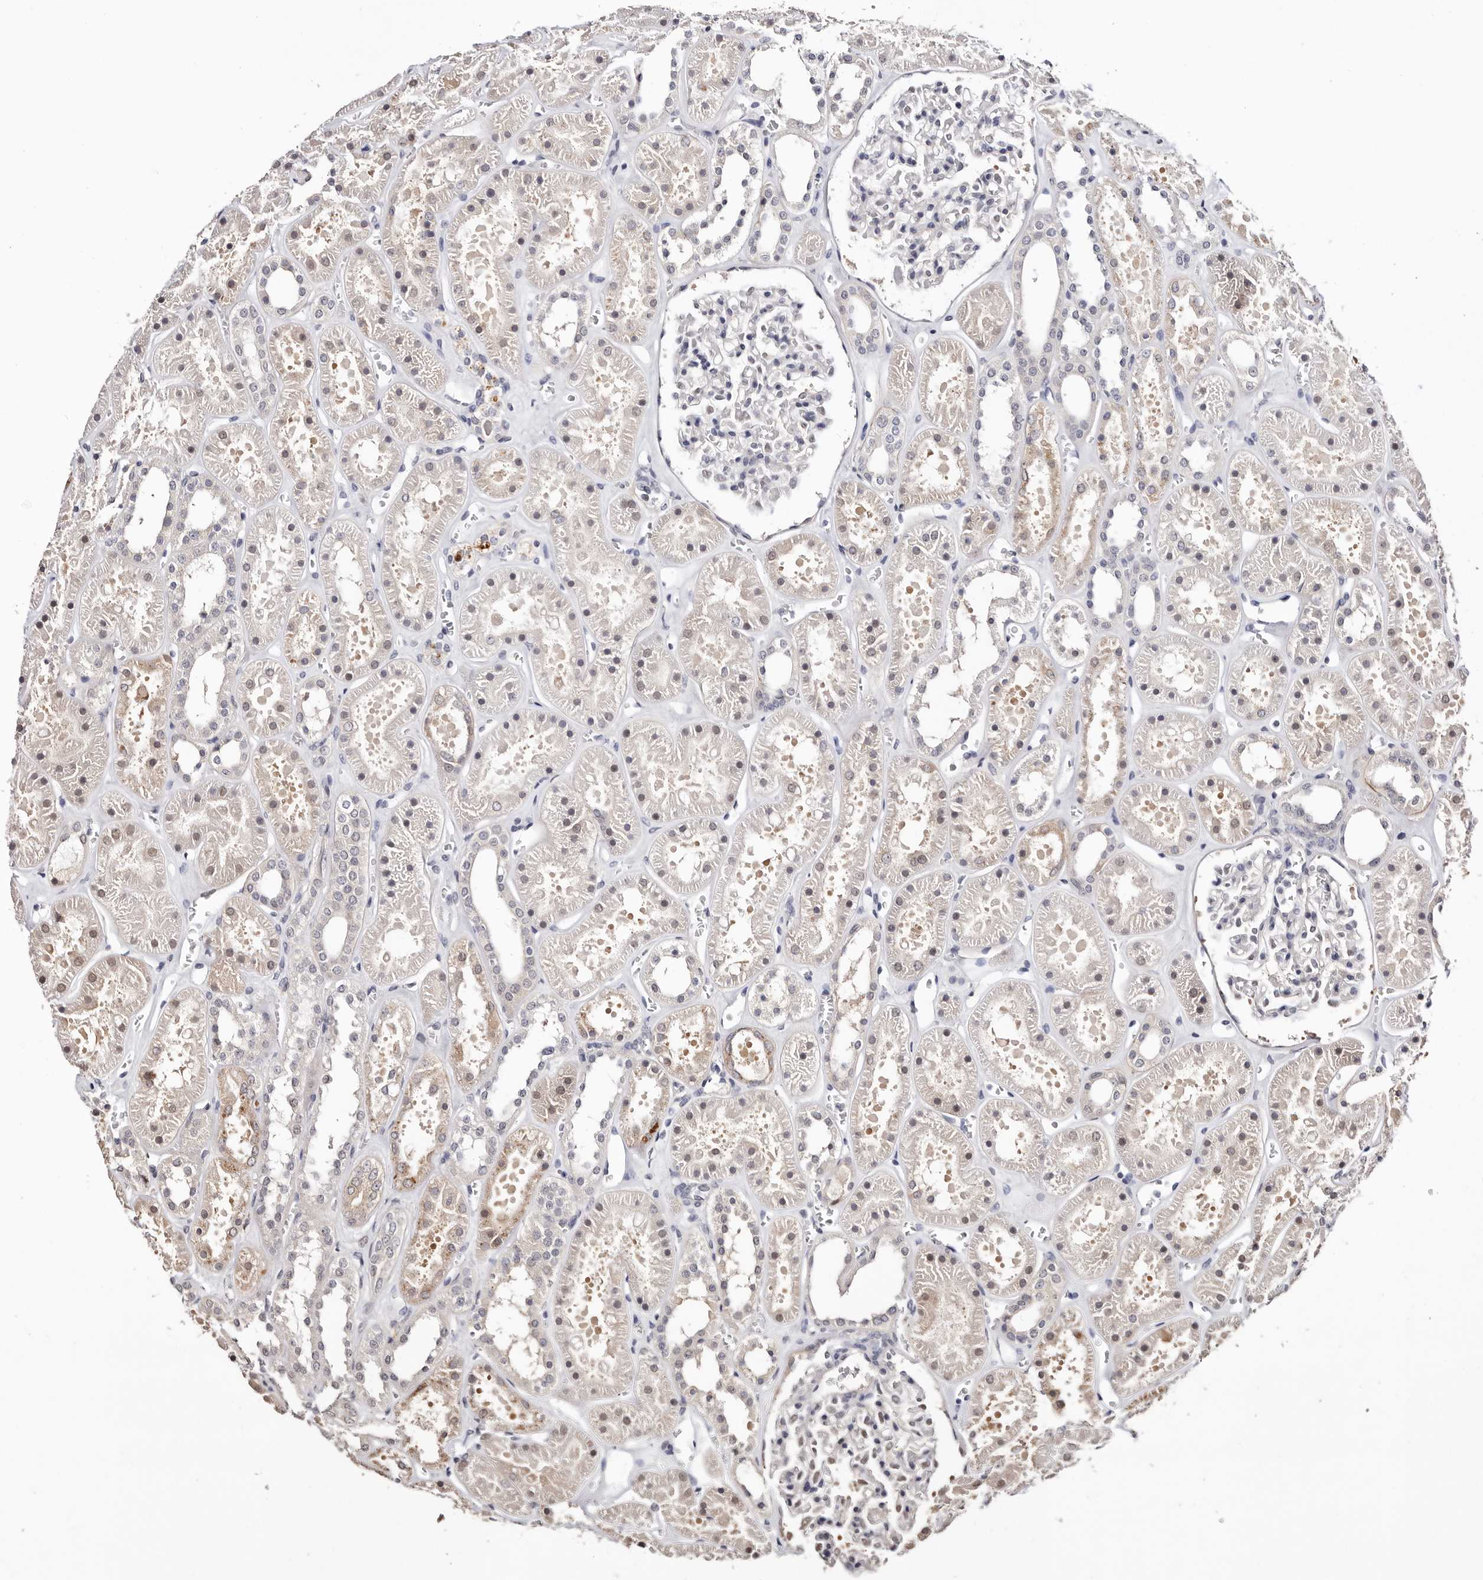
{"staining": {"intensity": "weak", "quantity": "<25%", "location": "nuclear"}, "tissue": "kidney", "cell_type": "Cells in glomeruli", "image_type": "normal", "snomed": [{"axis": "morphology", "description": "Normal tissue, NOS"}, {"axis": "topography", "description": "Kidney"}], "caption": "Kidney stained for a protein using IHC displays no staining cells in glomeruli.", "gene": "TYW3", "patient": {"sex": "female", "age": 41}}